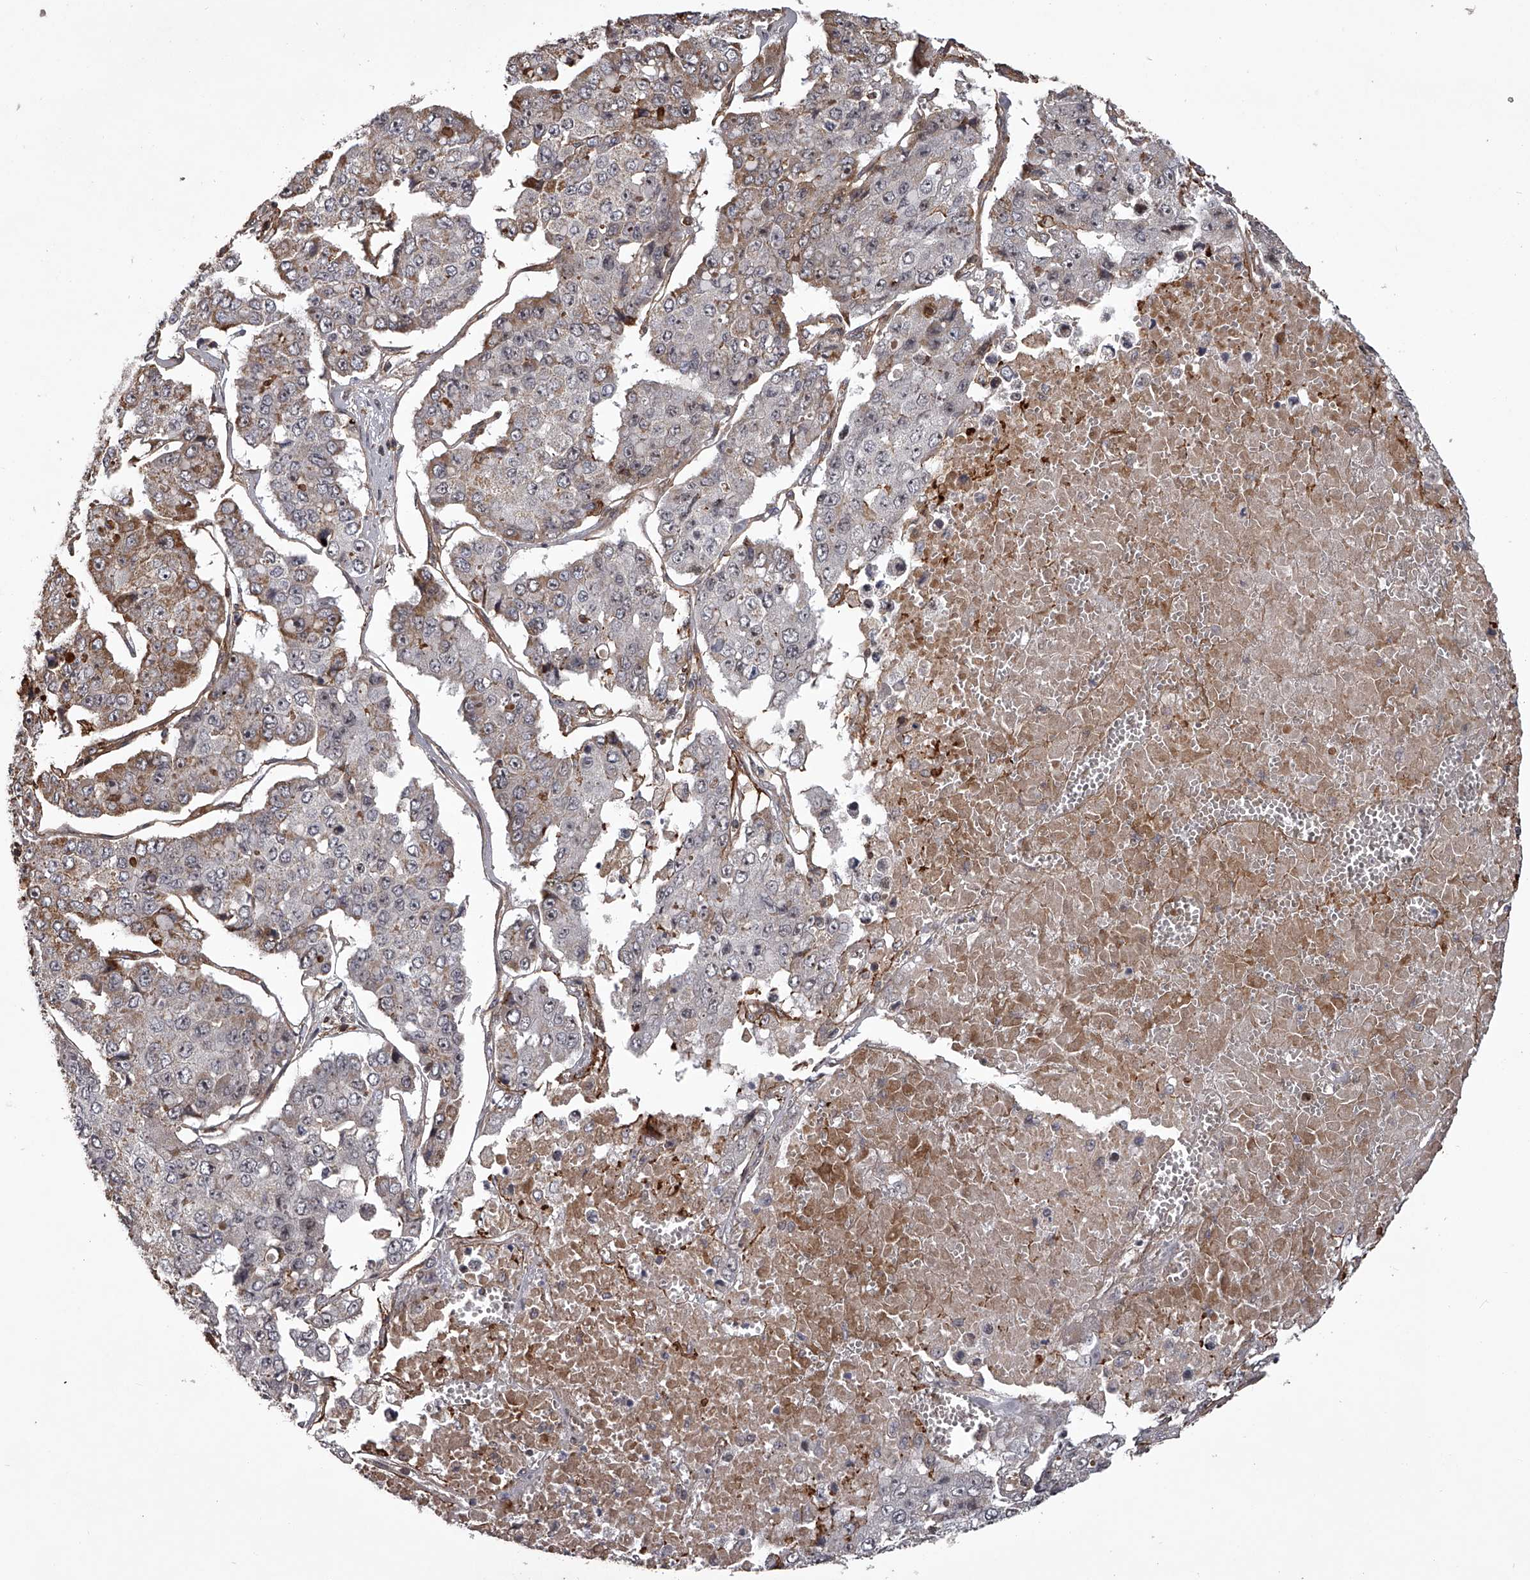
{"staining": {"intensity": "moderate", "quantity": "<25%", "location": "cytoplasmic/membranous,nuclear"}, "tissue": "pancreatic cancer", "cell_type": "Tumor cells", "image_type": "cancer", "snomed": [{"axis": "morphology", "description": "Adenocarcinoma, NOS"}, {"axis": "topography", "description": "Pancreas"}], "caption": "Immunohistochemistry (IHC) of pancreatic cancer shows low levels of moderate cytoplasmic/membranous and nuclear staining in approximately <25% of tumor cells. (DAB (3,3'-diaminobenzidine) IHC, brown staining for protein, blue staining for nuclei).", "gene": "RRP36", "patient": {"sex": "male", "age": 50}}